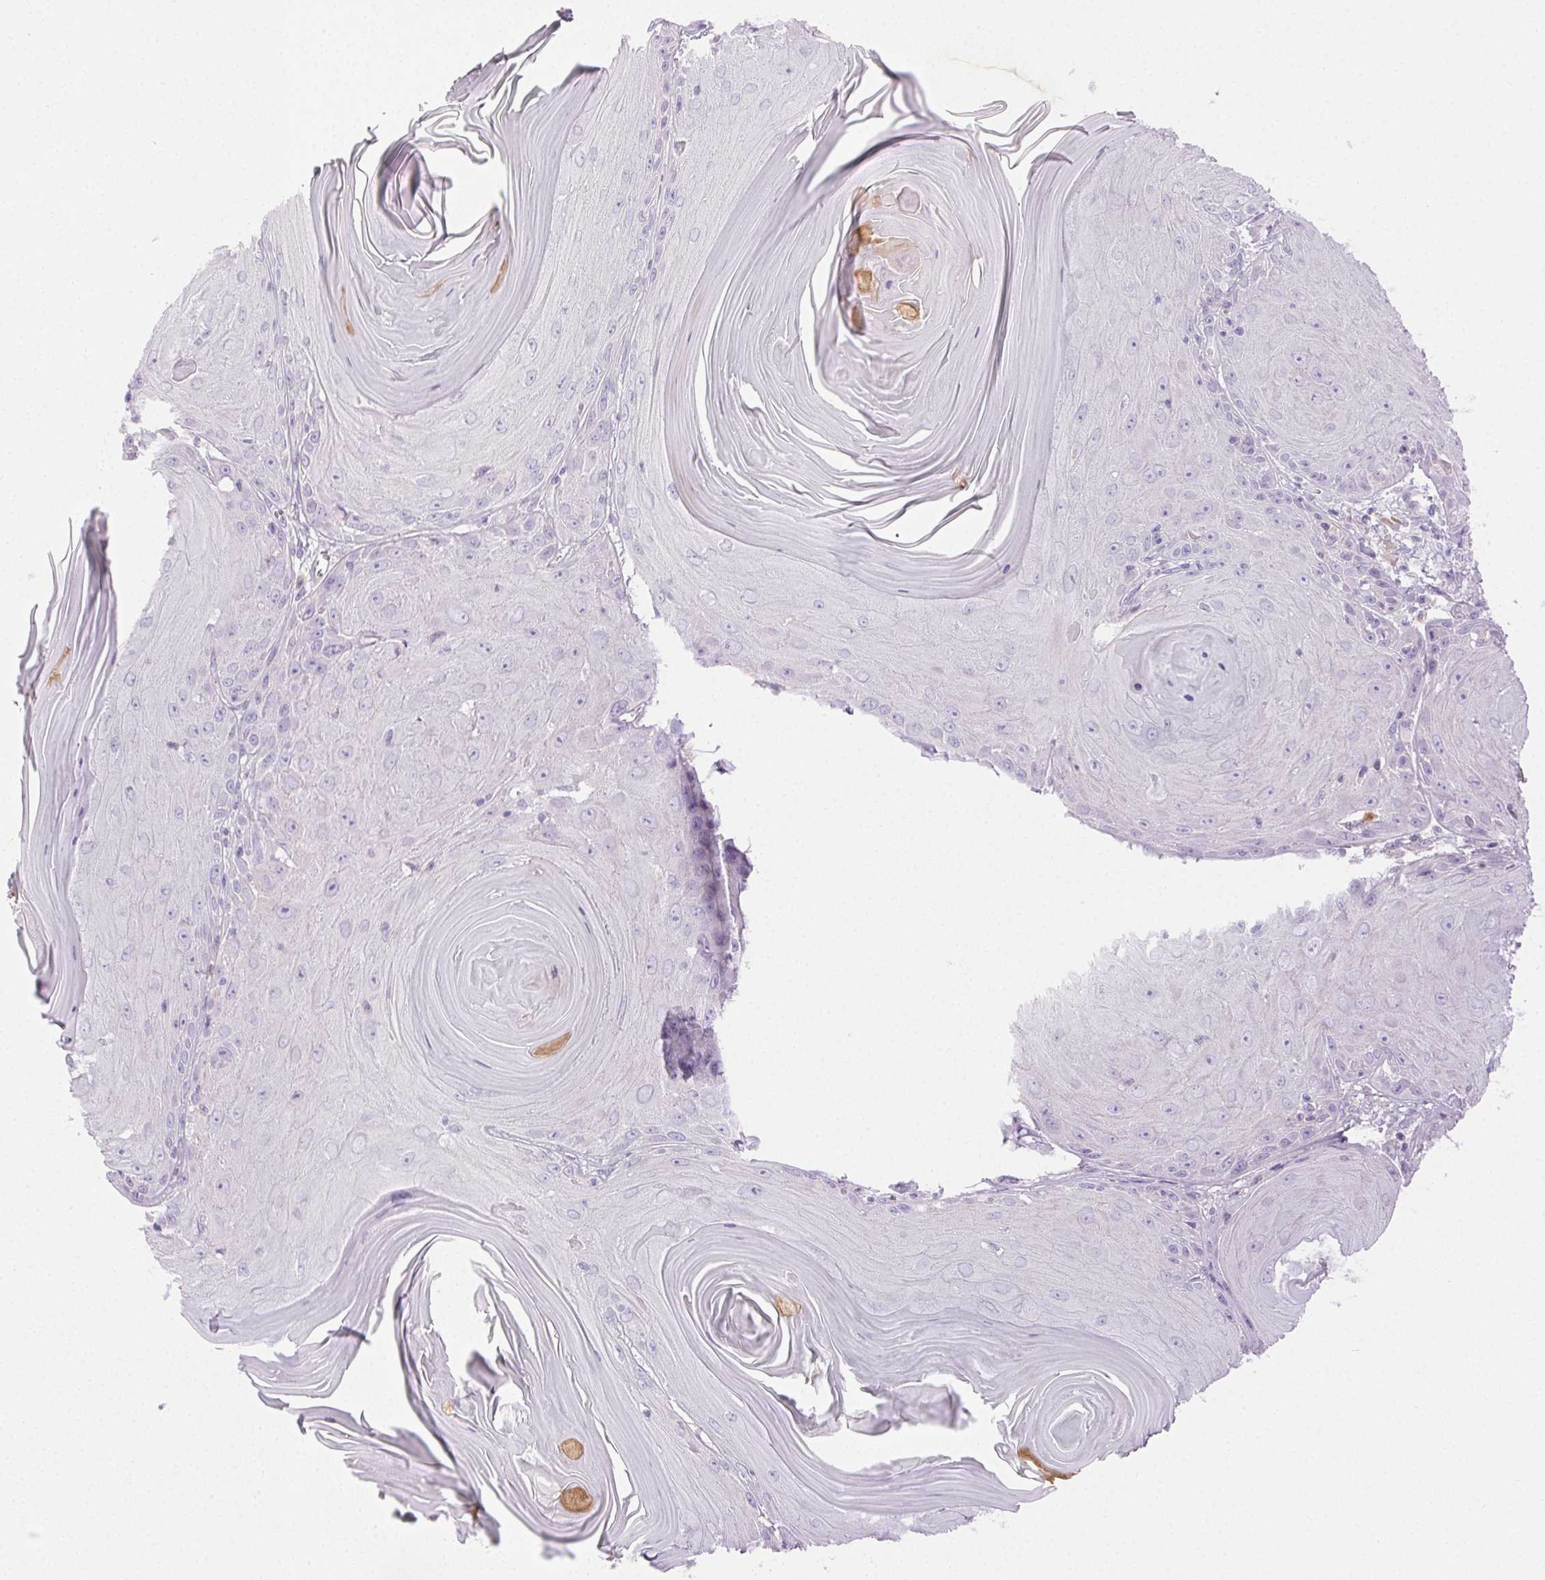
{"staining": {"intensity": "negative", "quantity": "none", "location": "none"}, "tissue": "skin cancer", "cell_type": "Tumor cells", "image_type": "cancer", "snomed": [{"axis": "morphology", "description": "Squamous cell carcinoma, NOS"}, {"axis": "topography", "description": "Skin"}, {"axis": "topography", "description": "Vulva"}], "caption": "High power microscopy image of an immunohistochemistry (IHC) image of skin squamous cell carcinoma, revealing no significant positivity in tumor cells.", "gene": "BPIFB2", "patient": {"sex": "female", "age": 85}}